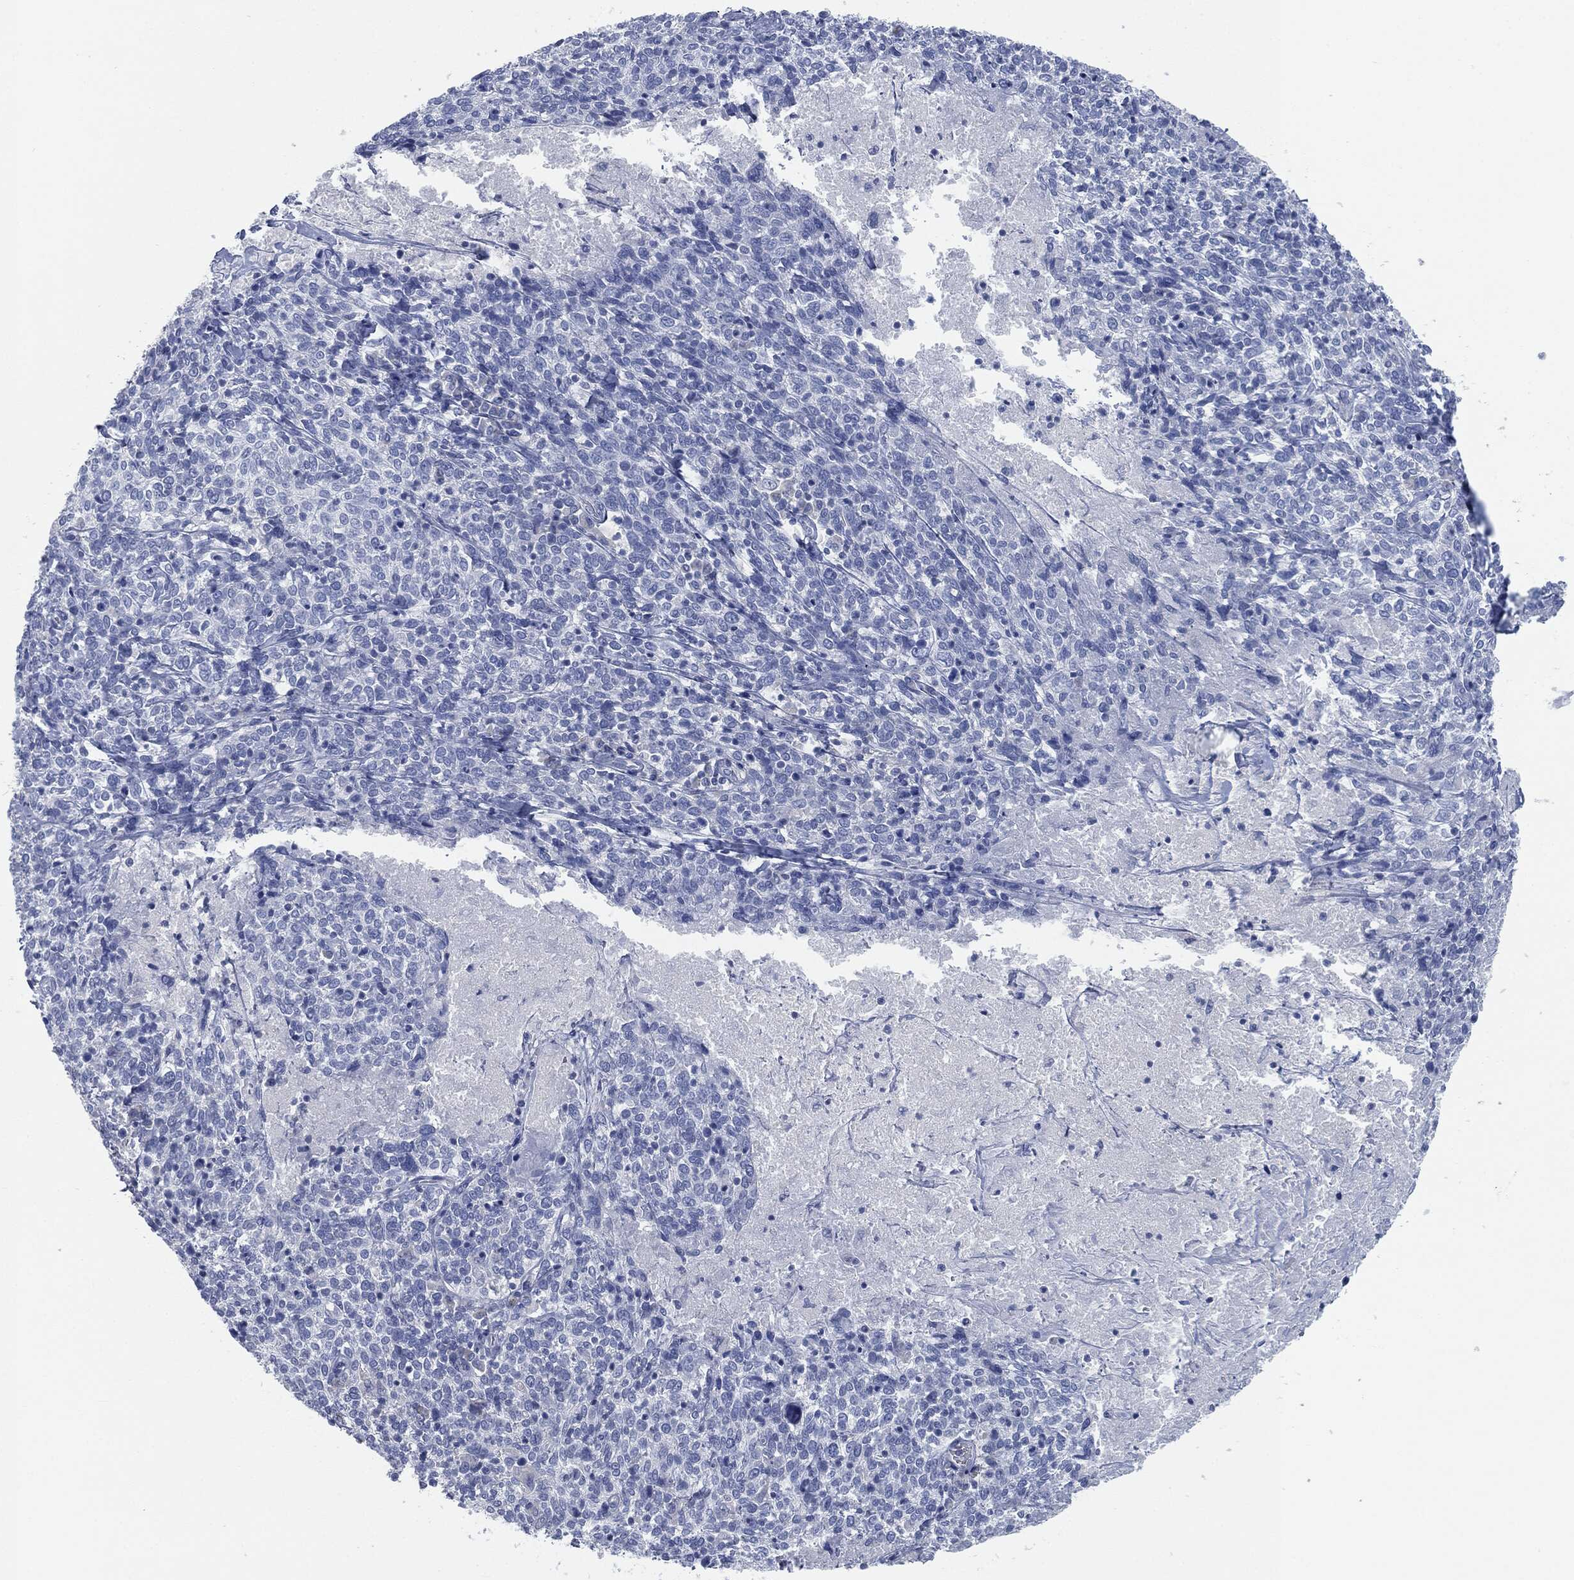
{"staining": {"intensity": "negative", "quantity": "none", "location": "none"}, "tissue": "cervical cancer", "cell_type": "Tumor cells", "image_type": "cancer", "snomed": [{"axis": "morphology", "description": "Squamous cell carcinoma, NOS"}, {"axis": "topography", "description": "Cervix"}], "caption": "High power microscopy micrograph of an immunohistochemistry (IHC) histopathology image of cervical cancer (squamous cell carcinoma), revealing no significant positivity in tumor cells.", "gene": "CAV3", "patient": {"sex": "female", "age": 46}}